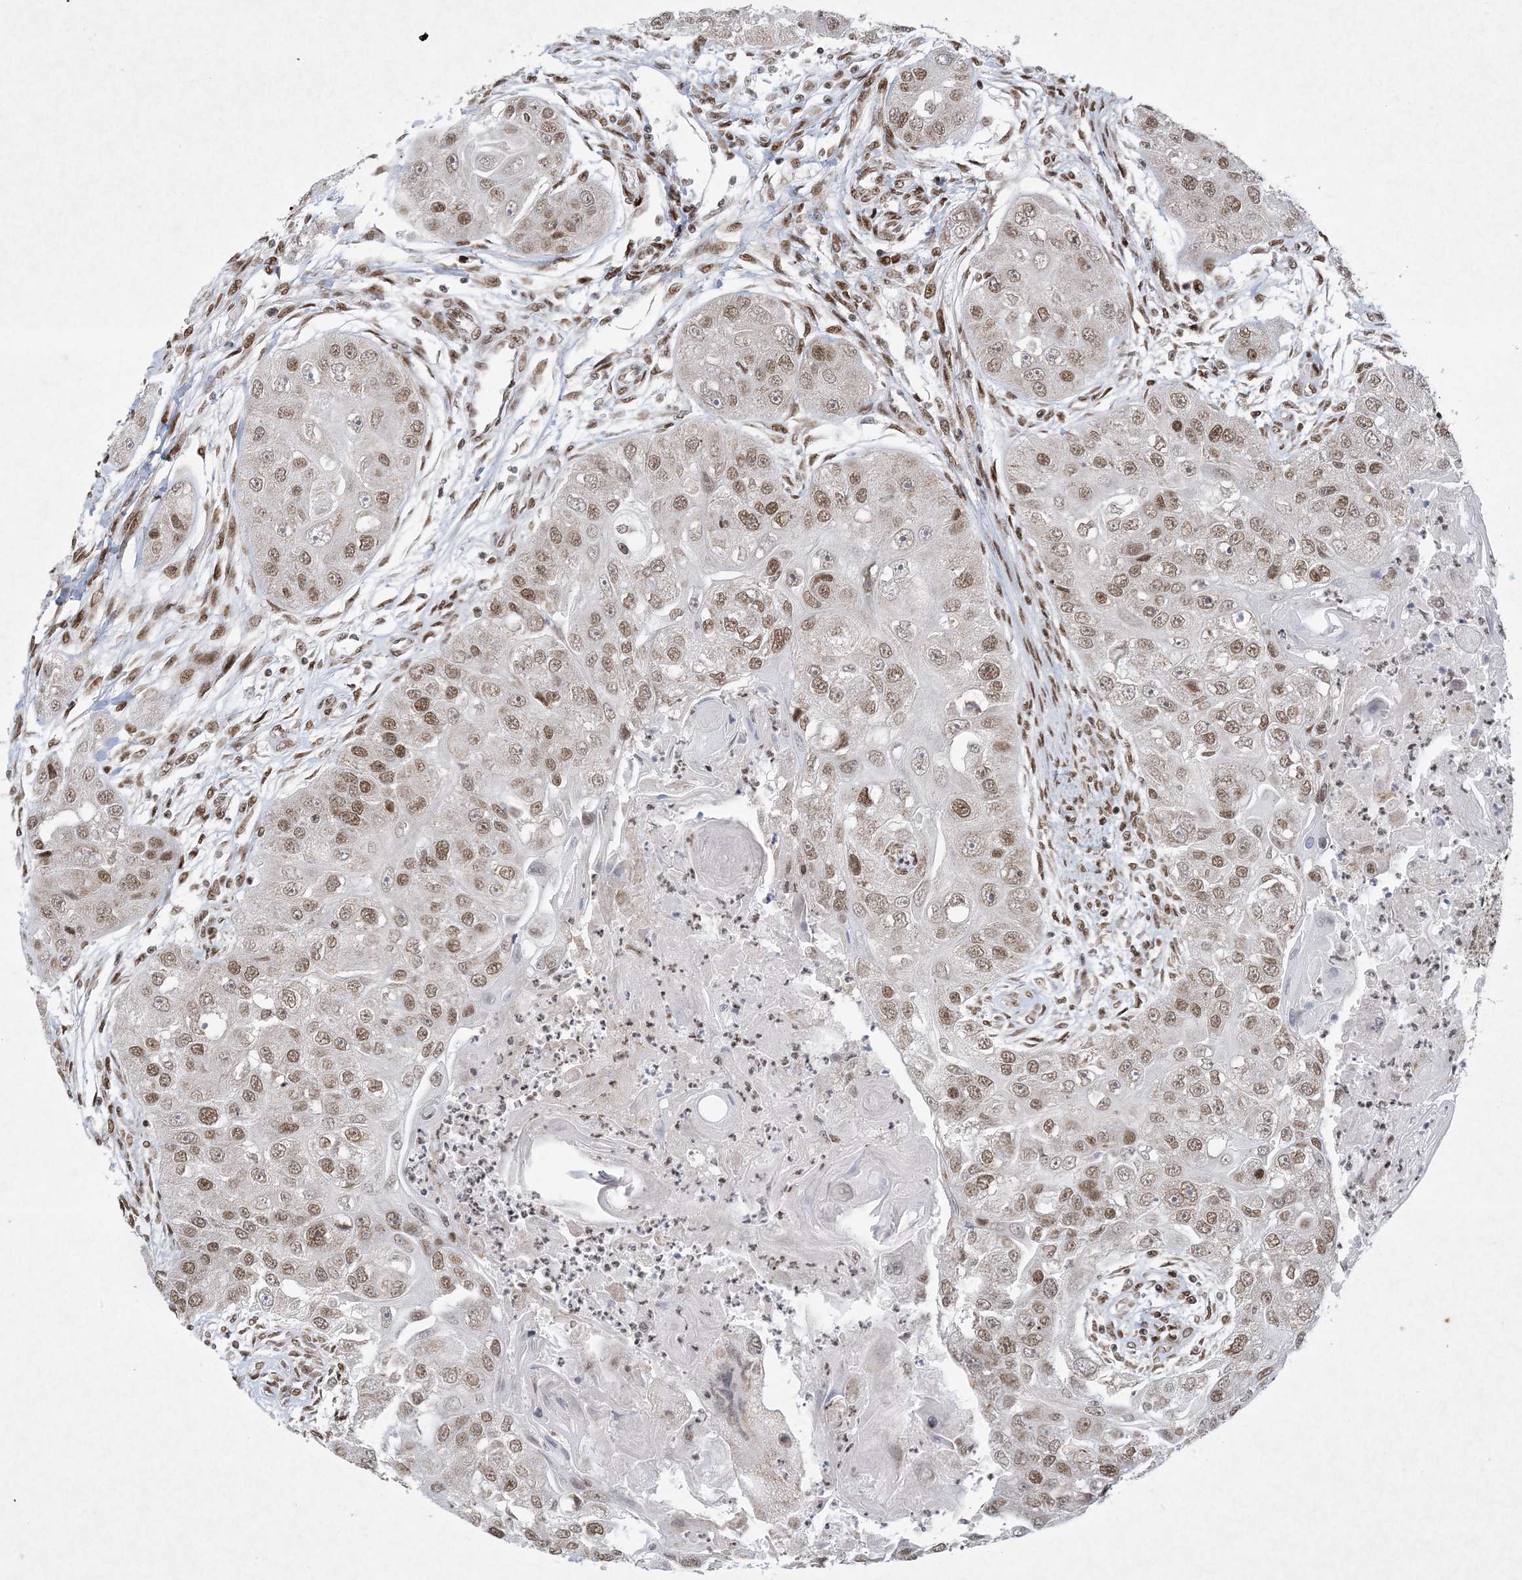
{"staining": {"intensity": "moderate", "quantity": ">75%", "location": "nuclear"}, "tissue": "head and neck cancer", "cell_type": "Tumor cells", "image_type": "cancer", "snomed": [{"axis": "morphology", "description": "Normal tissue, NOS"}, {"axis": "morphology", "description": "Squamous cell carcinoma, NOS"}, {"axis": "topography", "description": "Skeletal muscle"}, {"axis": "topography", "description": "Head-Neck"}], "caption": "Squamous cell carcinoma (head and neck) stained with a protein marker exhibits moderate staining in tumor cells.", "gene": "PKNOX2", "patient": {"sex": "male", "age": 51}}